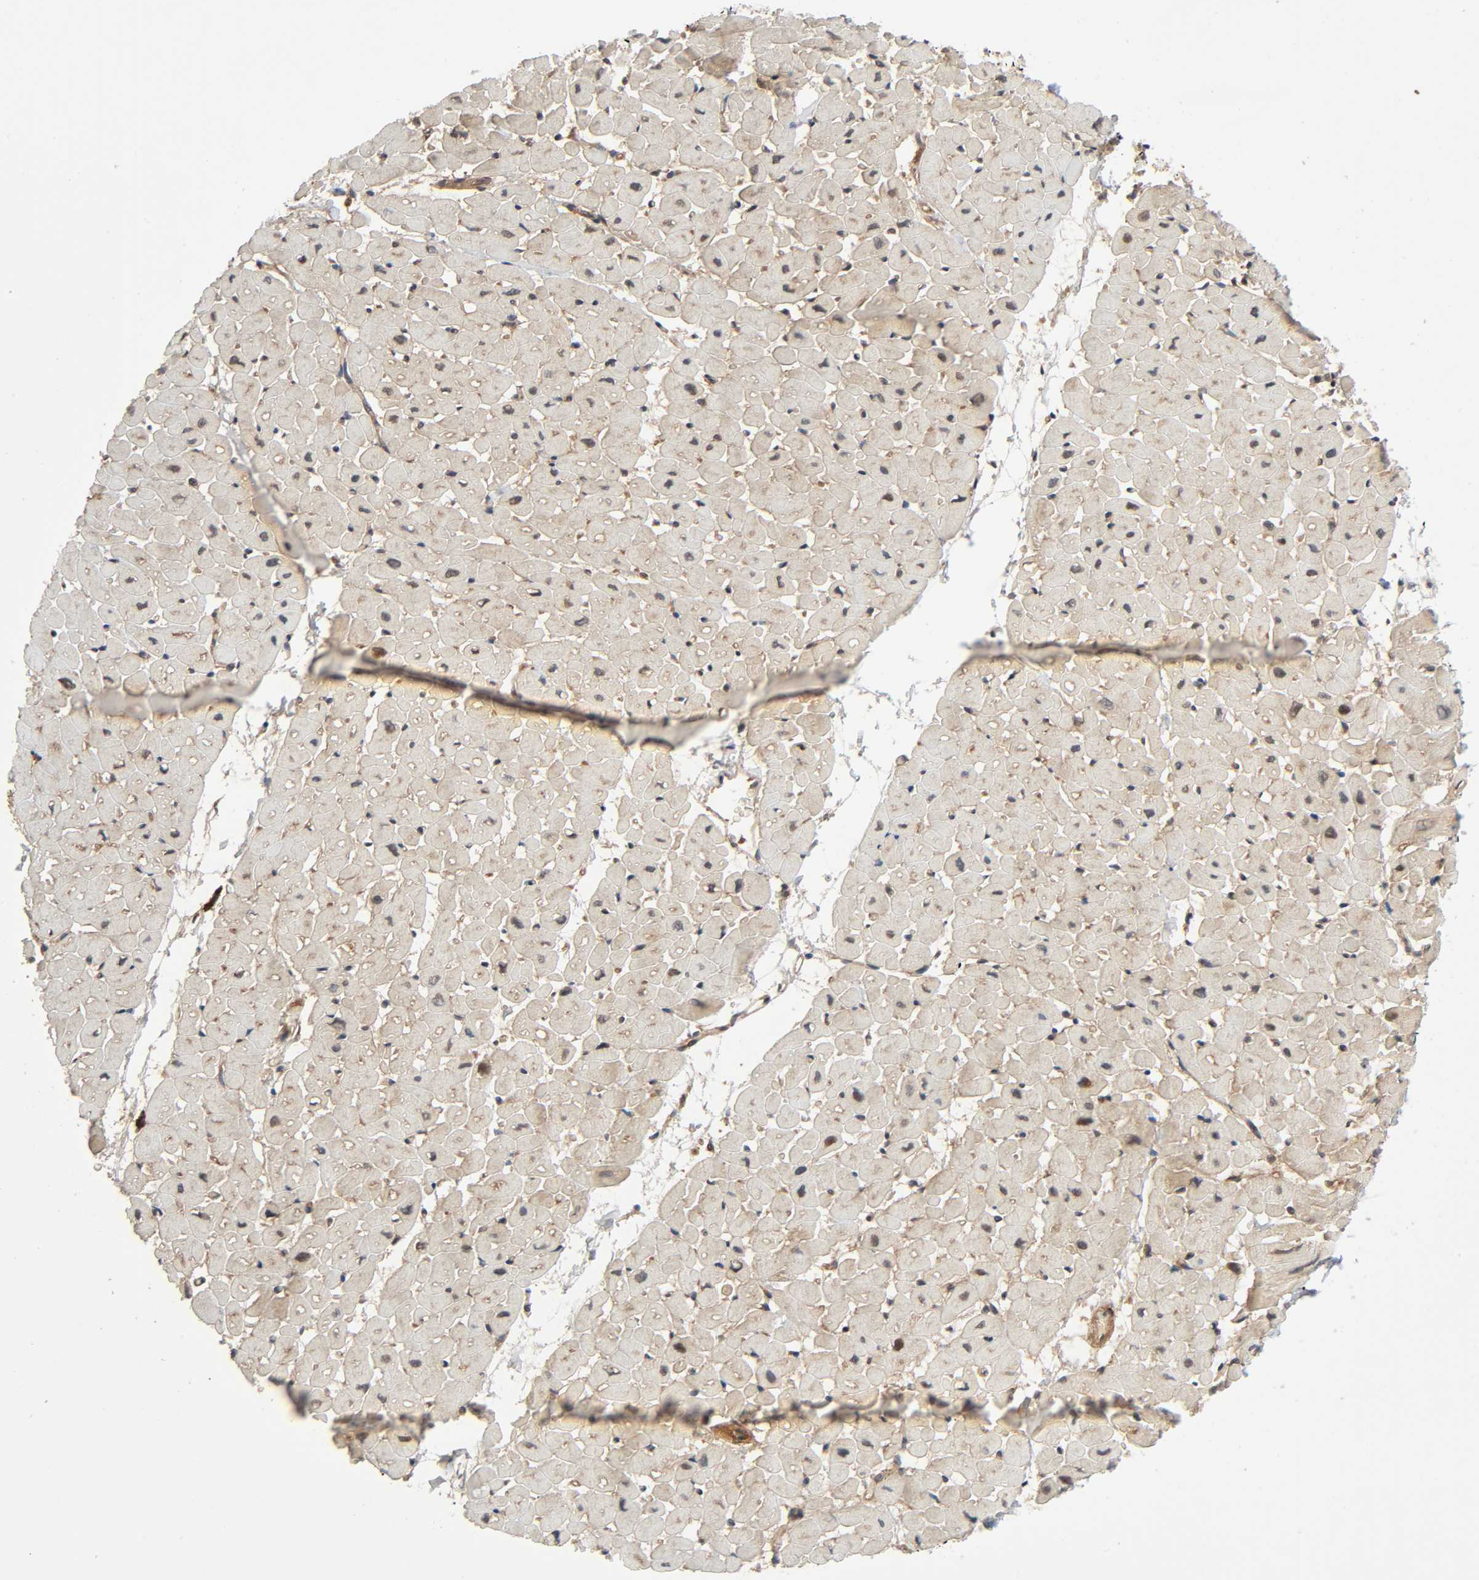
{"staining": {"intensity": "weak", "quantity": "<25%", "location": "cytoplasmic/membranous"}, "tissue": "heart muscle", "cell_type": "Cardiomyocytes", "image_type": "normal", "snomed": [{"axis": "morphology", "description": "Normal tissue, NOS"}, {"axis": "topography", "description": "Heart"}], "caption": "Cardiomyocytes are negative for brown protein staining in normal heart muscle. (Brightfield microscopy of DAB IHC at high magnification).", "gene": "PPP2R1B", "patient": {"sex": "male", "age": 45}}